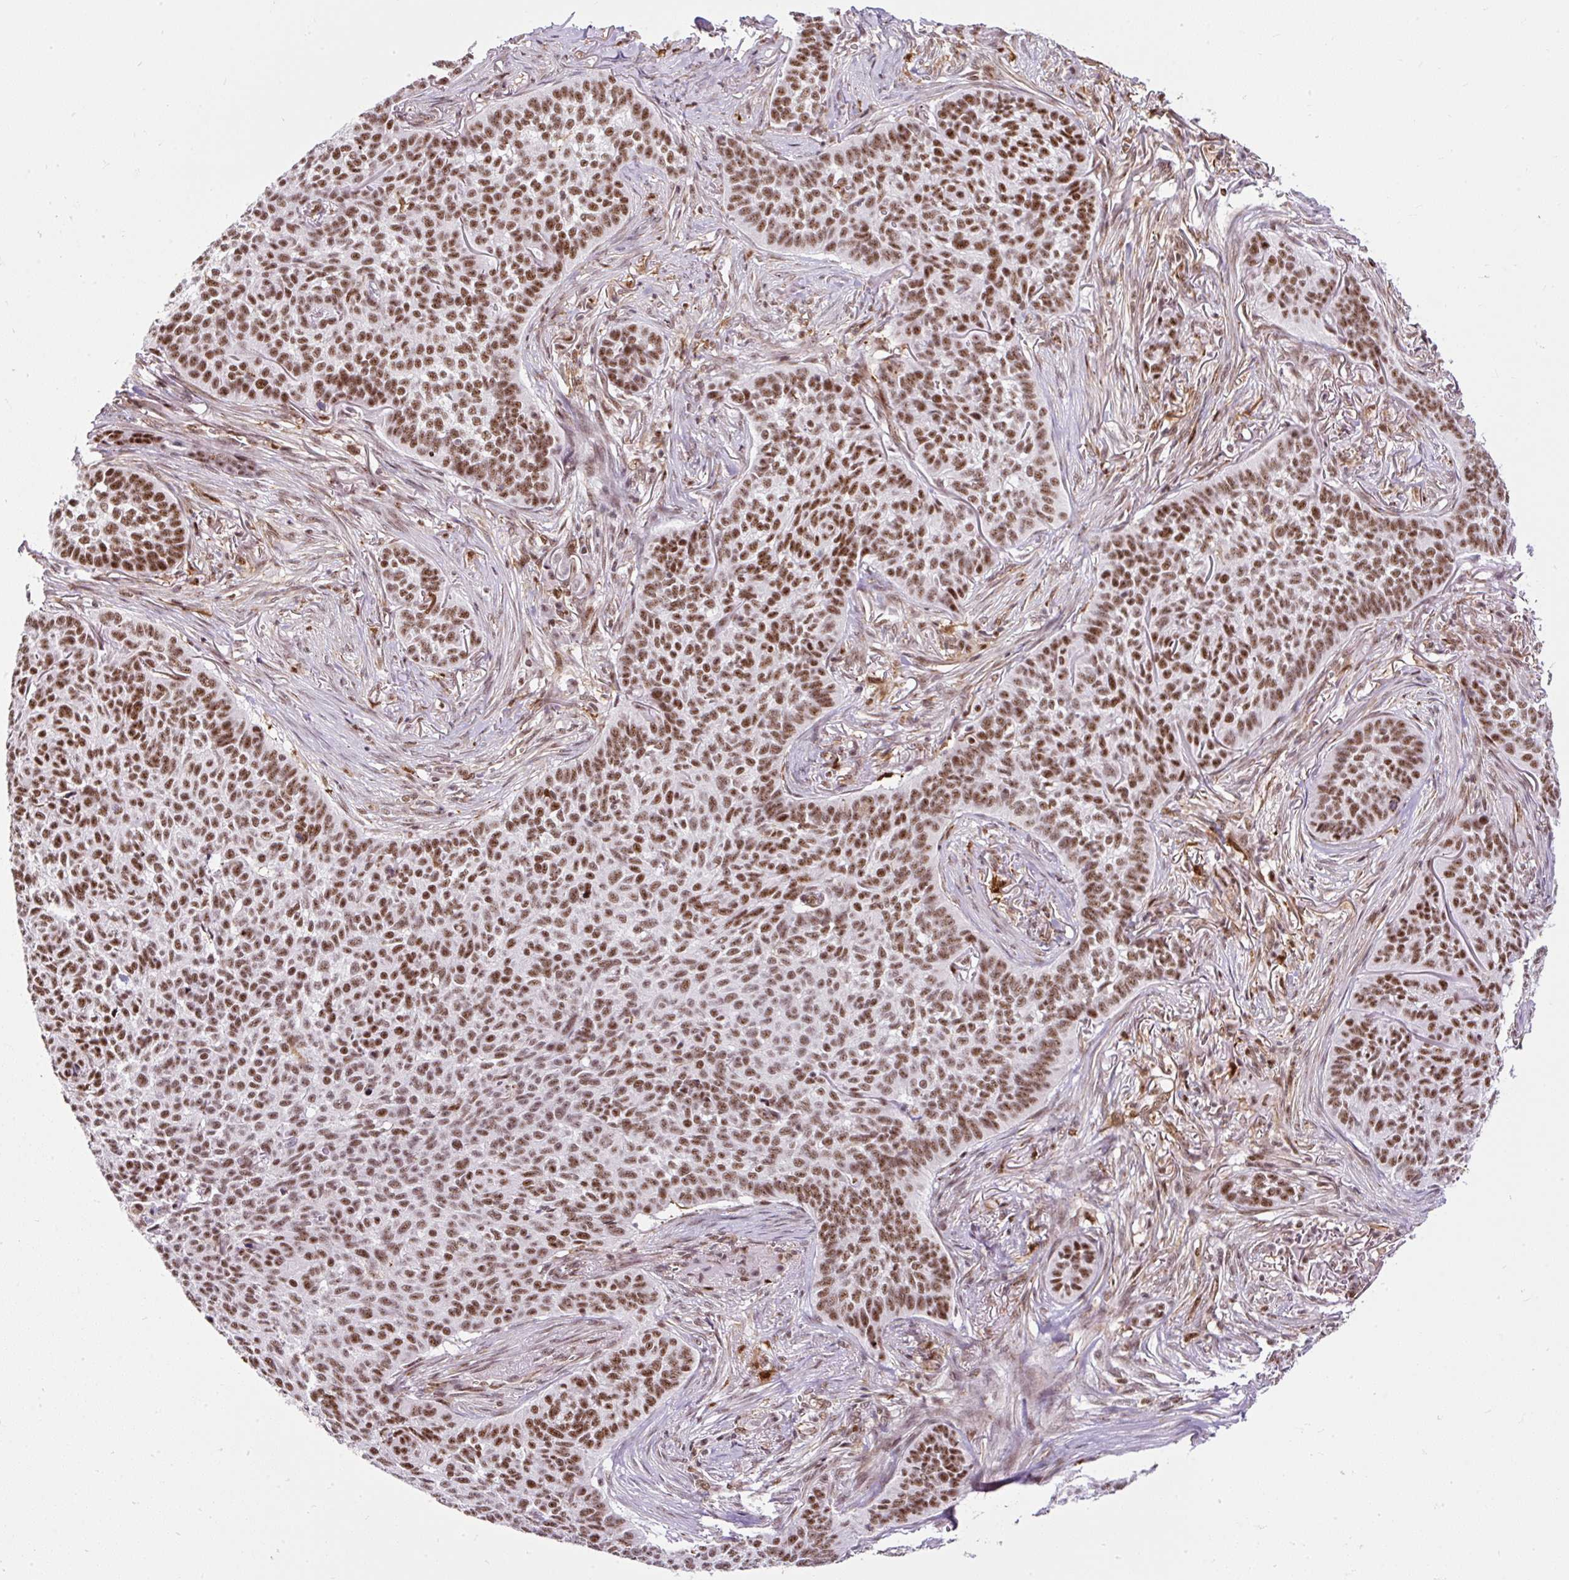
{"staining": {"intensity": "moderate", "quantity": ">75%", "location": "nuclear"}, "tissue": "skin cancer", "cell_type": "Tumor cells", "image_type": "cancer", "snomed": [{"axis": "morphology", "description": "Basal cell carcinoma"}, {"axis": "topography", "description": "Skin"}], "caption": "DAB (3,3'-diaminobenzidine) immunohistochemical staining of skin cancer (basal cell carcinoma) displays moderate nuclear protein expression in about >75% of tumor cells. (brown staining indicates protein expression, while blue staining denotes nuclei).", "gene": "LUC7L2", "patient": {"sex": "male", "age": 85}}